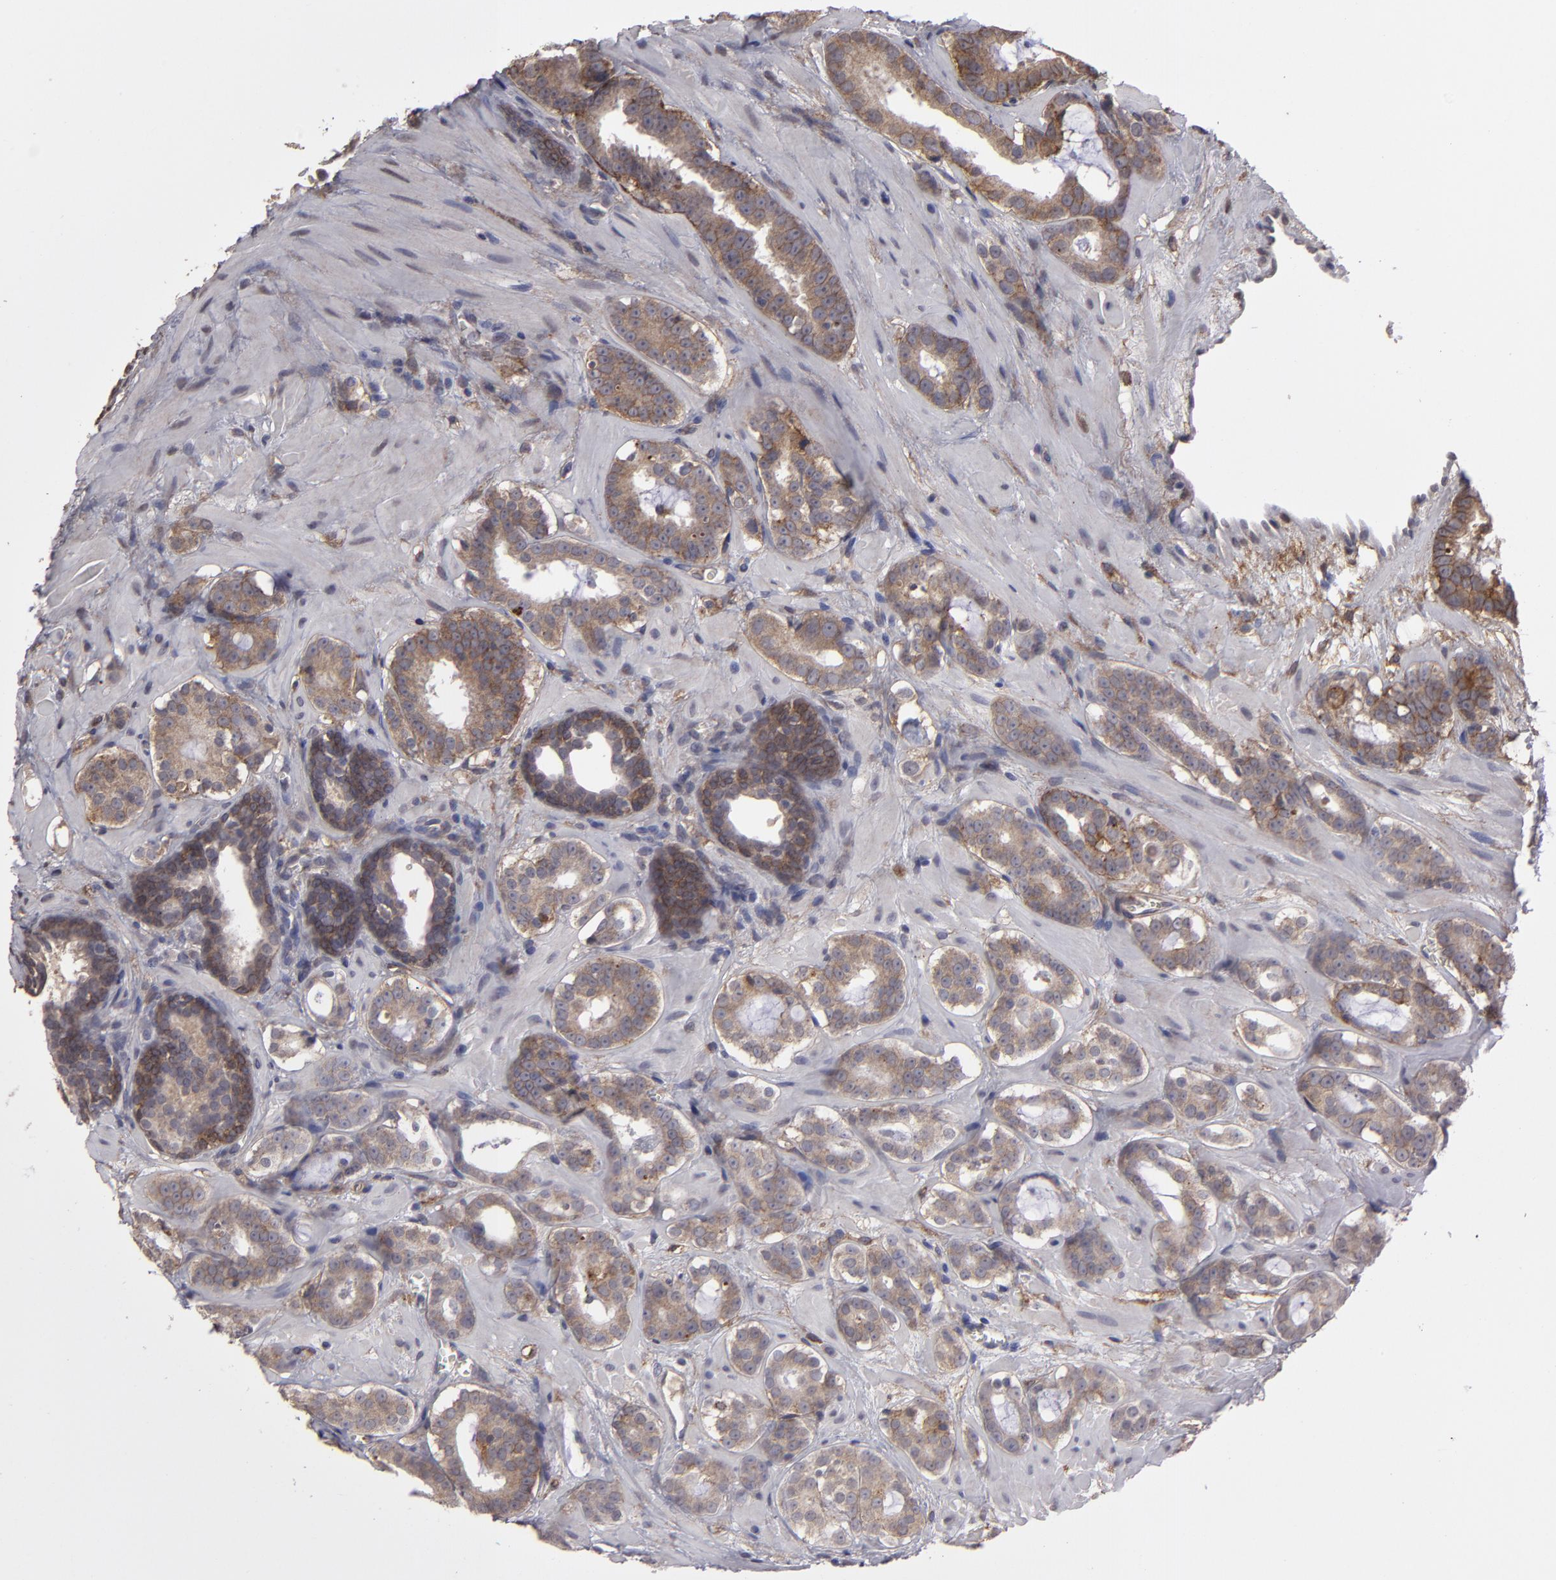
{"staining": {"intensity": "moderate", "quantity": ">75%", "location": "cytoplasmic/membranous"}, "tissue": "prostate cancer", "cell_type": "Tumor cells", "image_type": "cancer", "snomed": [{"axis": "morphology", "description": "Adenocarcinoma, Low grade"}, {"axis": "topography", "description": "Prostate"}], "caption": "Low-grade adenocarcinoma (prostate) tissue demonstrates moderate cytoplasmic/membranous positivity in about >75% of tumor cells", "gene": "ITGB5", "patient": {"sex": "male", "age": 57}}